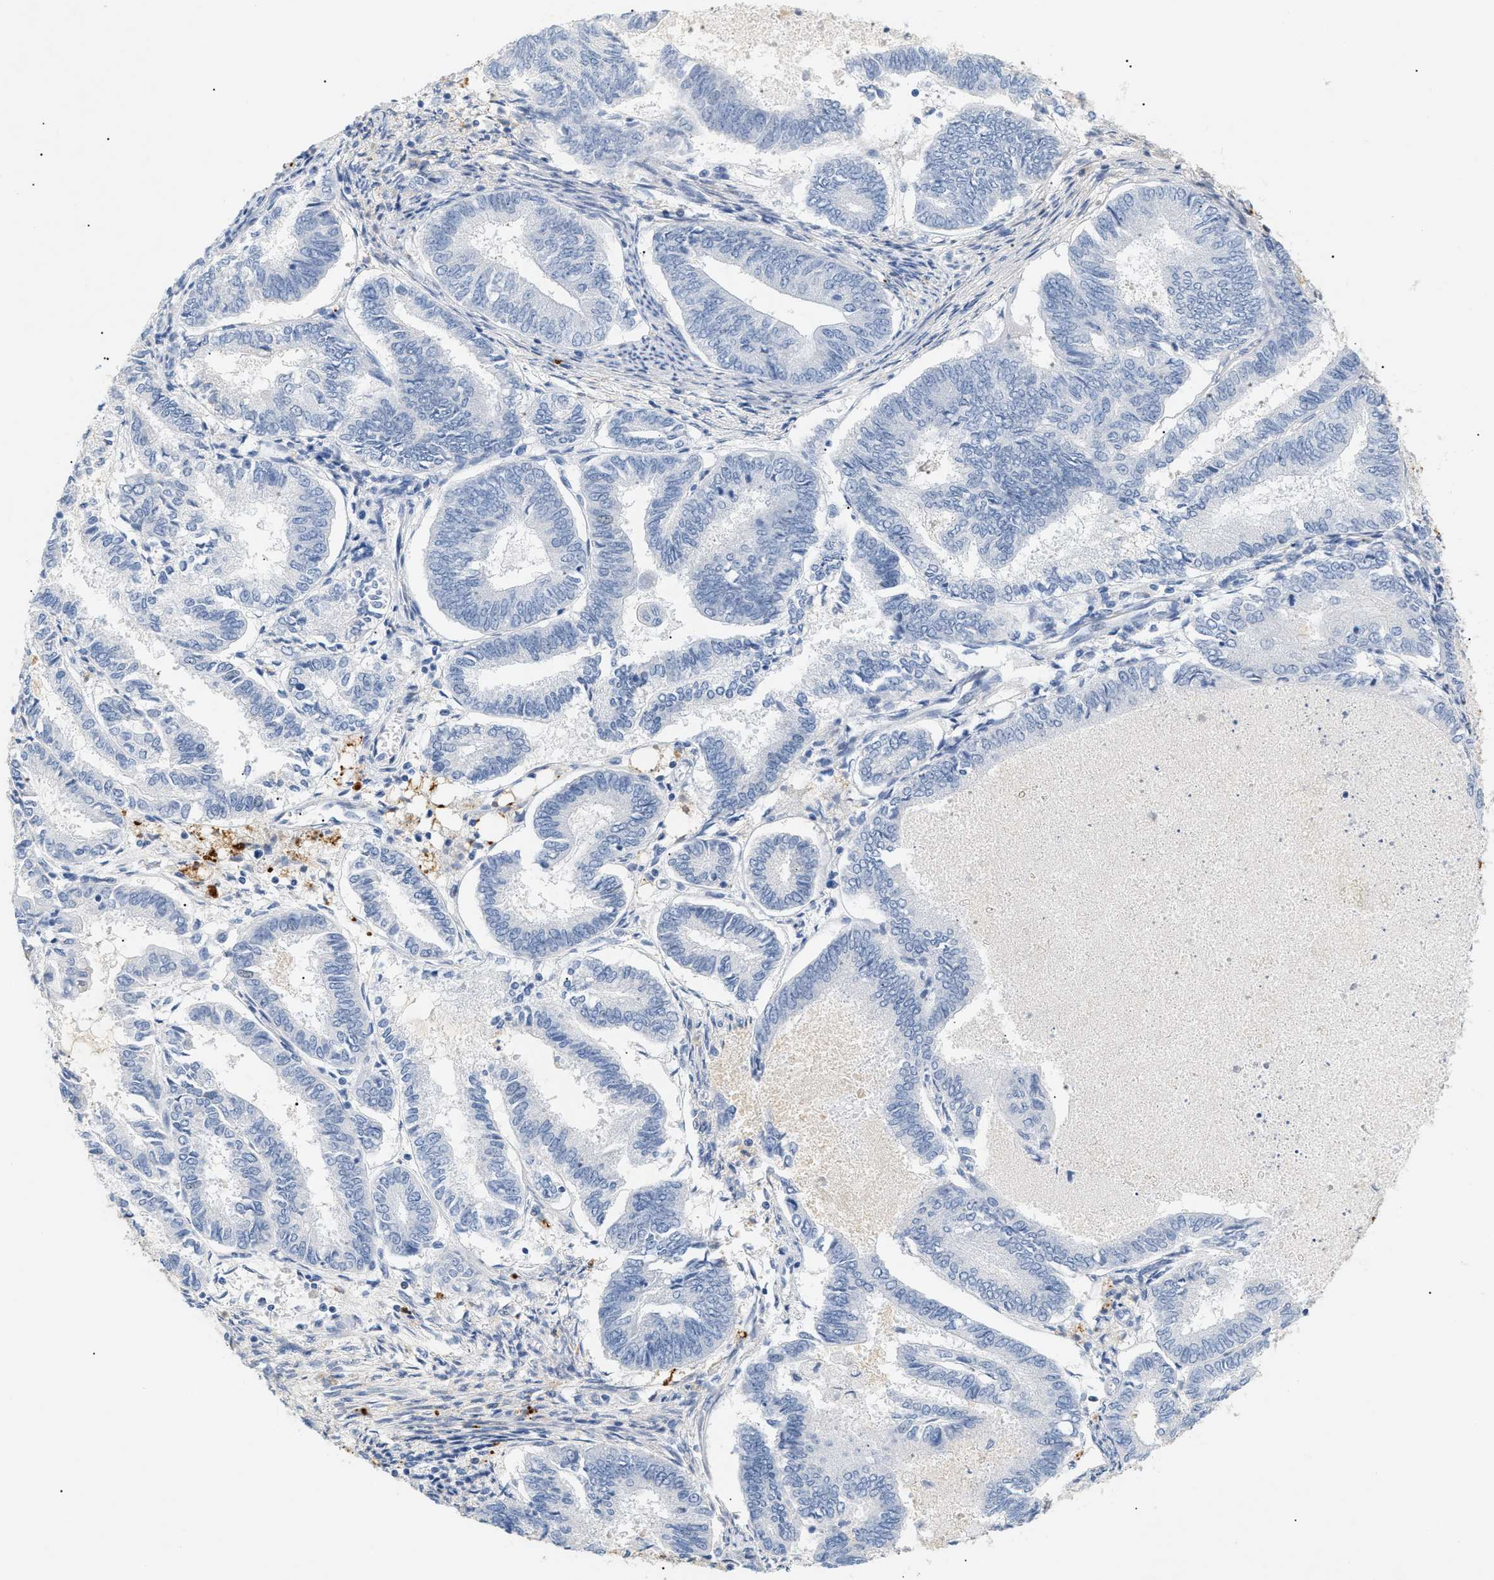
{"staining": {"intensity": "negative", "quantity": "none", "location": "none"}, "tissue": "endometrial cancer", "cell_type": "Tumor cells", "image_type": "cancer", "snomed": [{"axis": "morphology", "description": "Adenocarcinoma, NOS"}, {"axis": "topography", "description": "Endometrium"}], "caption": "DAB immunohistochemical staining of endometrial cancer demonstrates no significant positivity in tumor cells.", "gene": "CFH", "patient": {"sex": "female", "age": 86}}